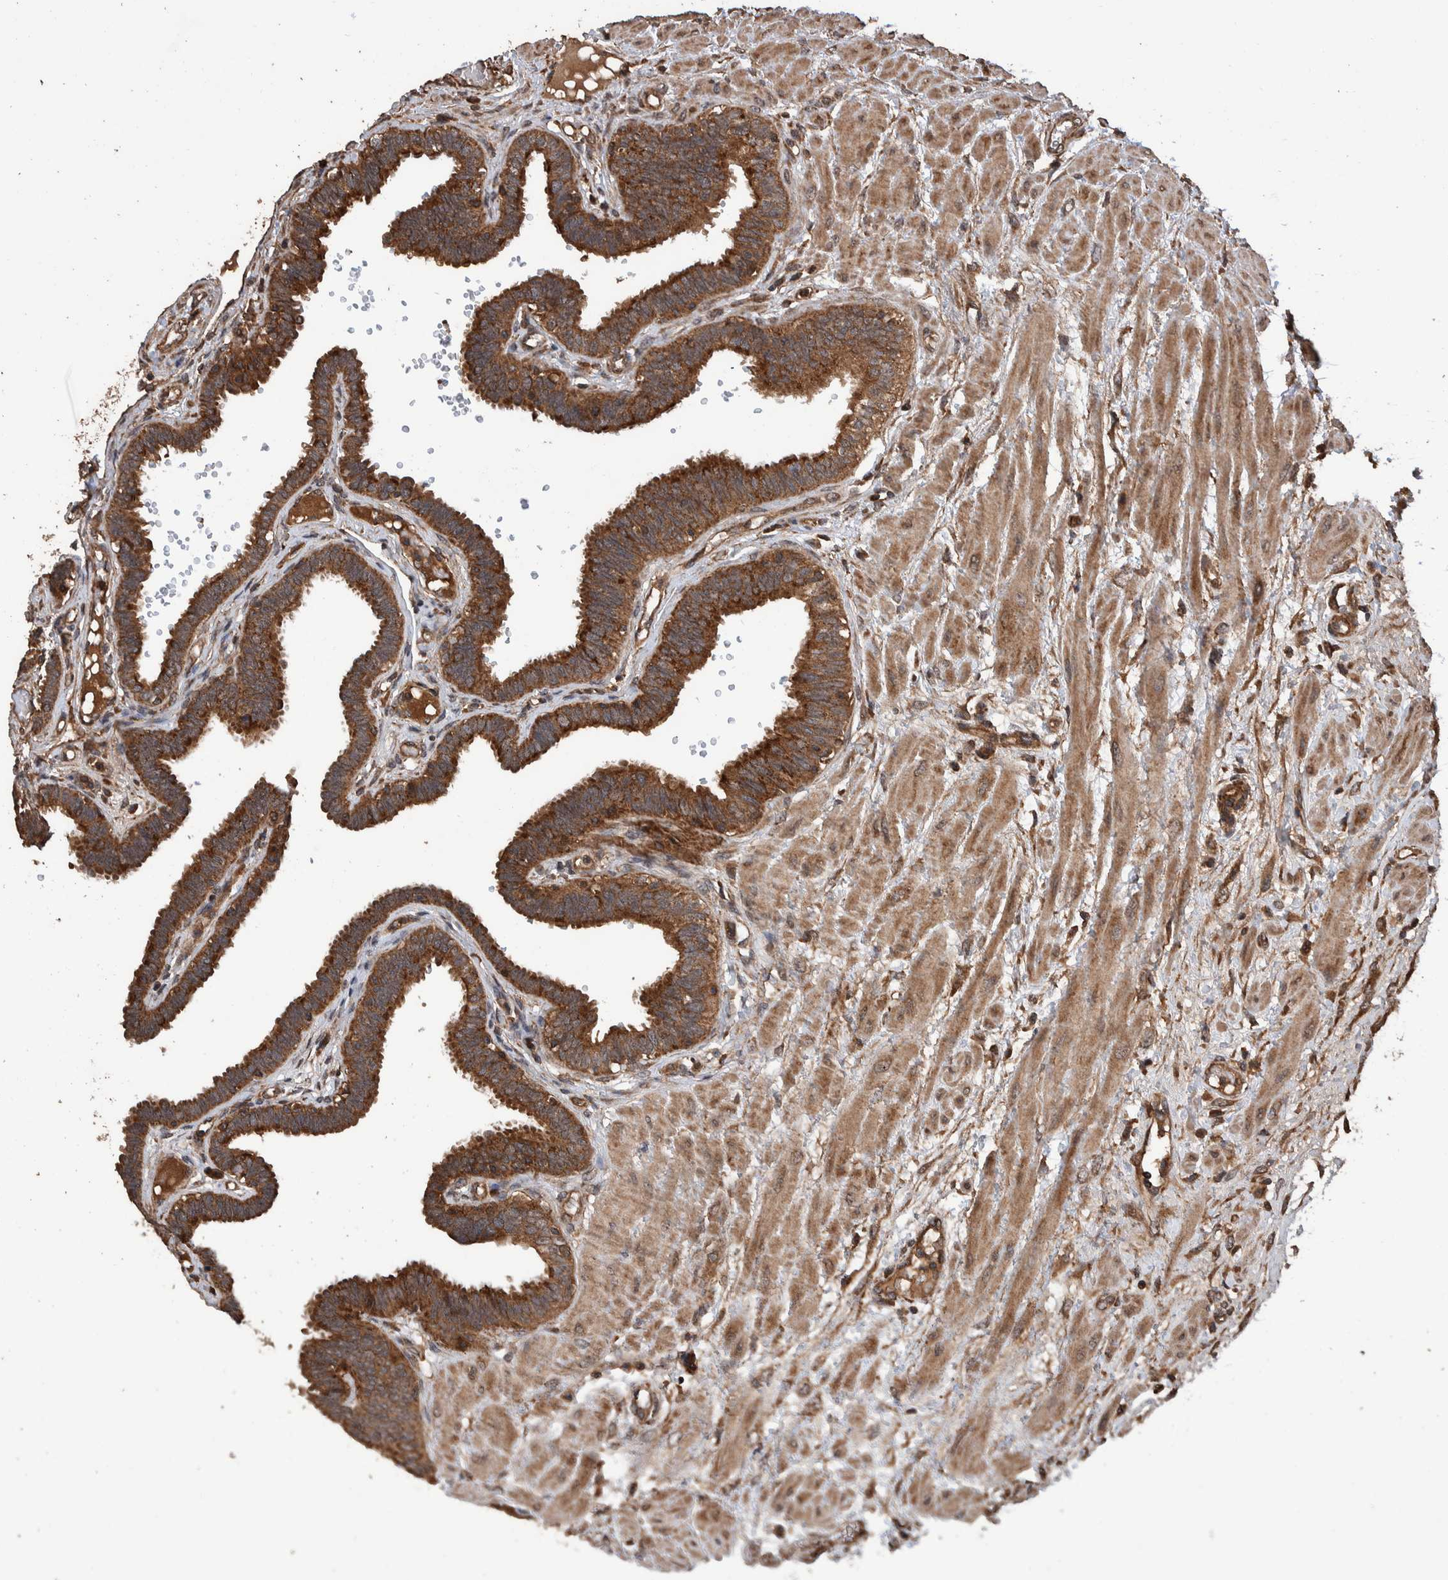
{"staining": {"intensity": "strong", "quantity": ">75%", "location": "cytoplasmic/membranous"}, "tissue": "fallopian tube", "cell_type": "Glandular cells", "image_type": "normal", "snomed": [{"axis": "morphology", "description": "Normal tissue, NOS"}, {"axis": "topography", "description": "Fallopian tube"}], "caption": "Glandular cells demonstrate high levels of strong cytoplasmic/membranous expression in about >75% of cells in normal fallopian tube.", "gene": "ENSG00000251537", "patient": {"sex": "female", "age": 32}}